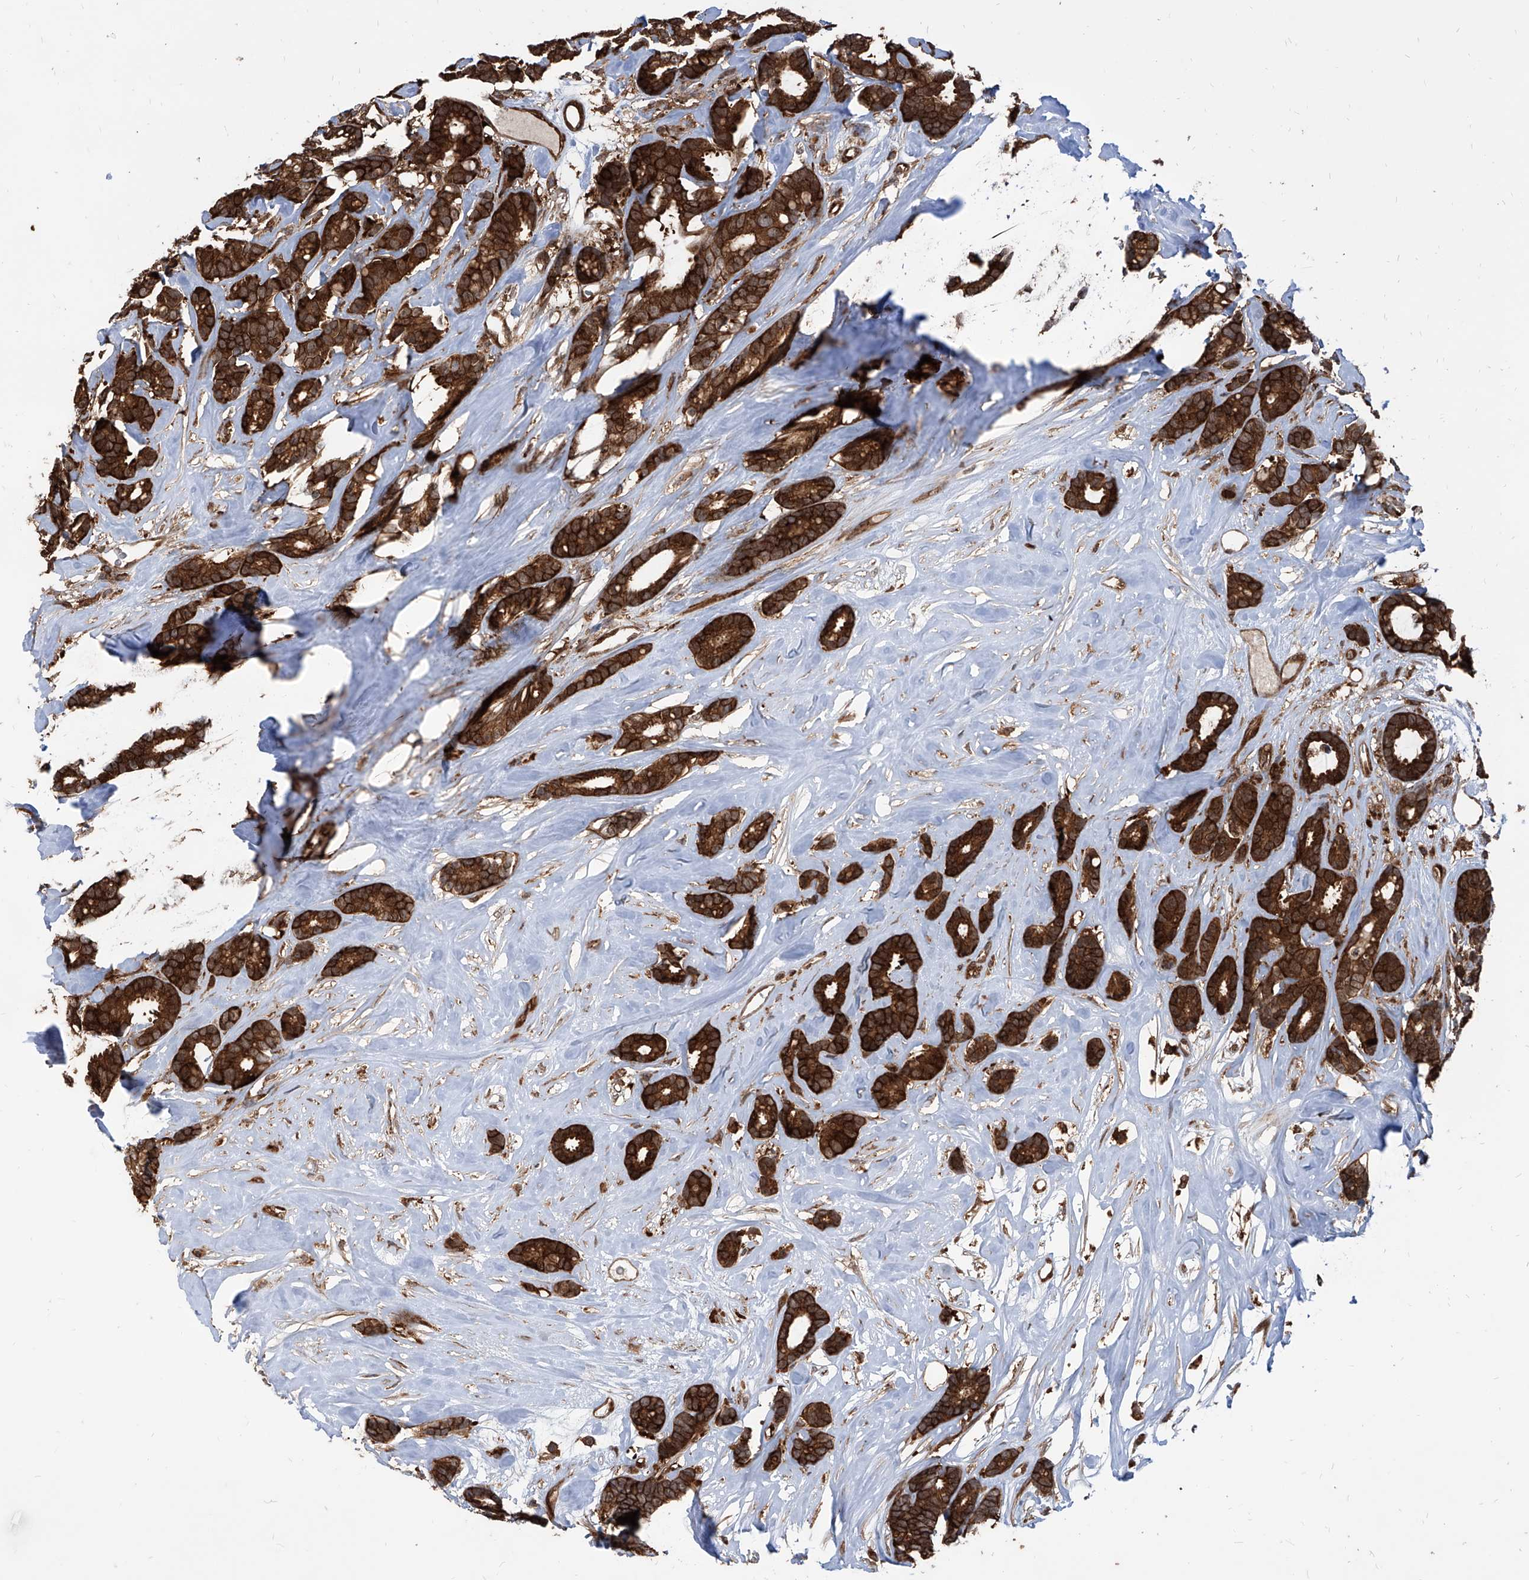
{"staining": {"intensity": "strong", "quantity": ">75%", "location": "cytoplasmic/membranous"}, "tissue": "breast cancer", "cell_type": "Tumor cells", "image_type": "cancer", "snomed": [{"axis": "morphology", "description": "Duct carcinoma"}, {"axis": "topography", "description": "Breast"}], "caption": "The photomicrograph demonstrates immunohistochemical staining of breast cancer. There is strong cytoplasmic/membranous staining is identified in approximately >75% of tumor cells.", "gene": "MAGED2", "patient": {"sex": "female", "age": 87}}